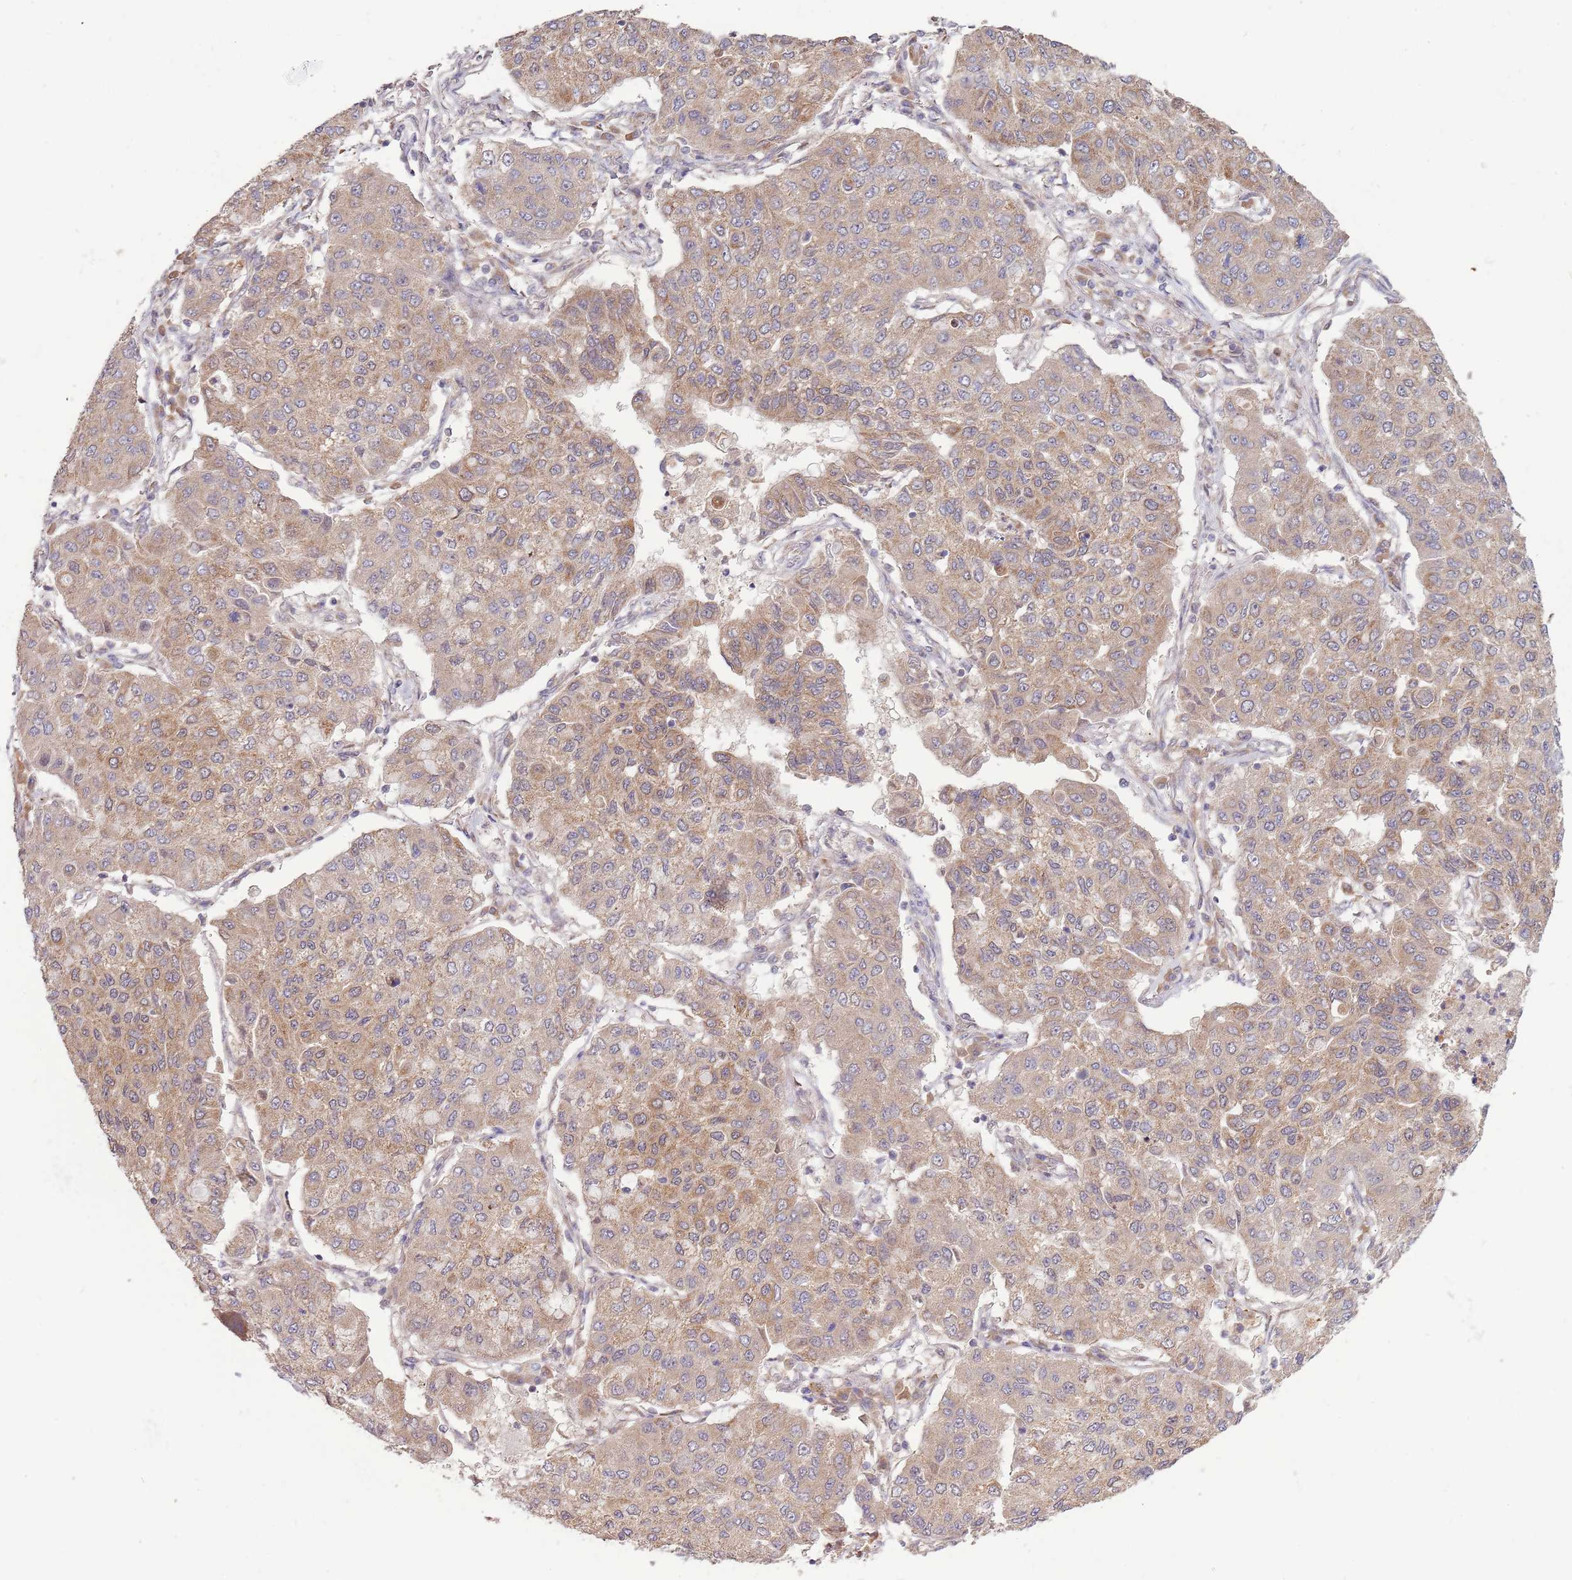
{"staining": {"intensity": "weak", "quantity": ">75%", "location": "cytoplasmic/membranous"}, "tissue": "lung cancer", "cell_type": "Tumor cells", "image_type": "cancer", "snomed": [{"axis": "morphology", "description": "Squamous cell carcinoma, NOS"}, {"axis": "topography", "description": "Lung"}], "caption": "Immunohistochemistry micrograph of lung squamous cell carcinoma stained for a protein (brown), which shows low levels of weak cytoplasmic/membranous expression in approximately >75% of tumor cells.", "gene": "RNF181", "patient": {"sex": "male", "age": 74}}